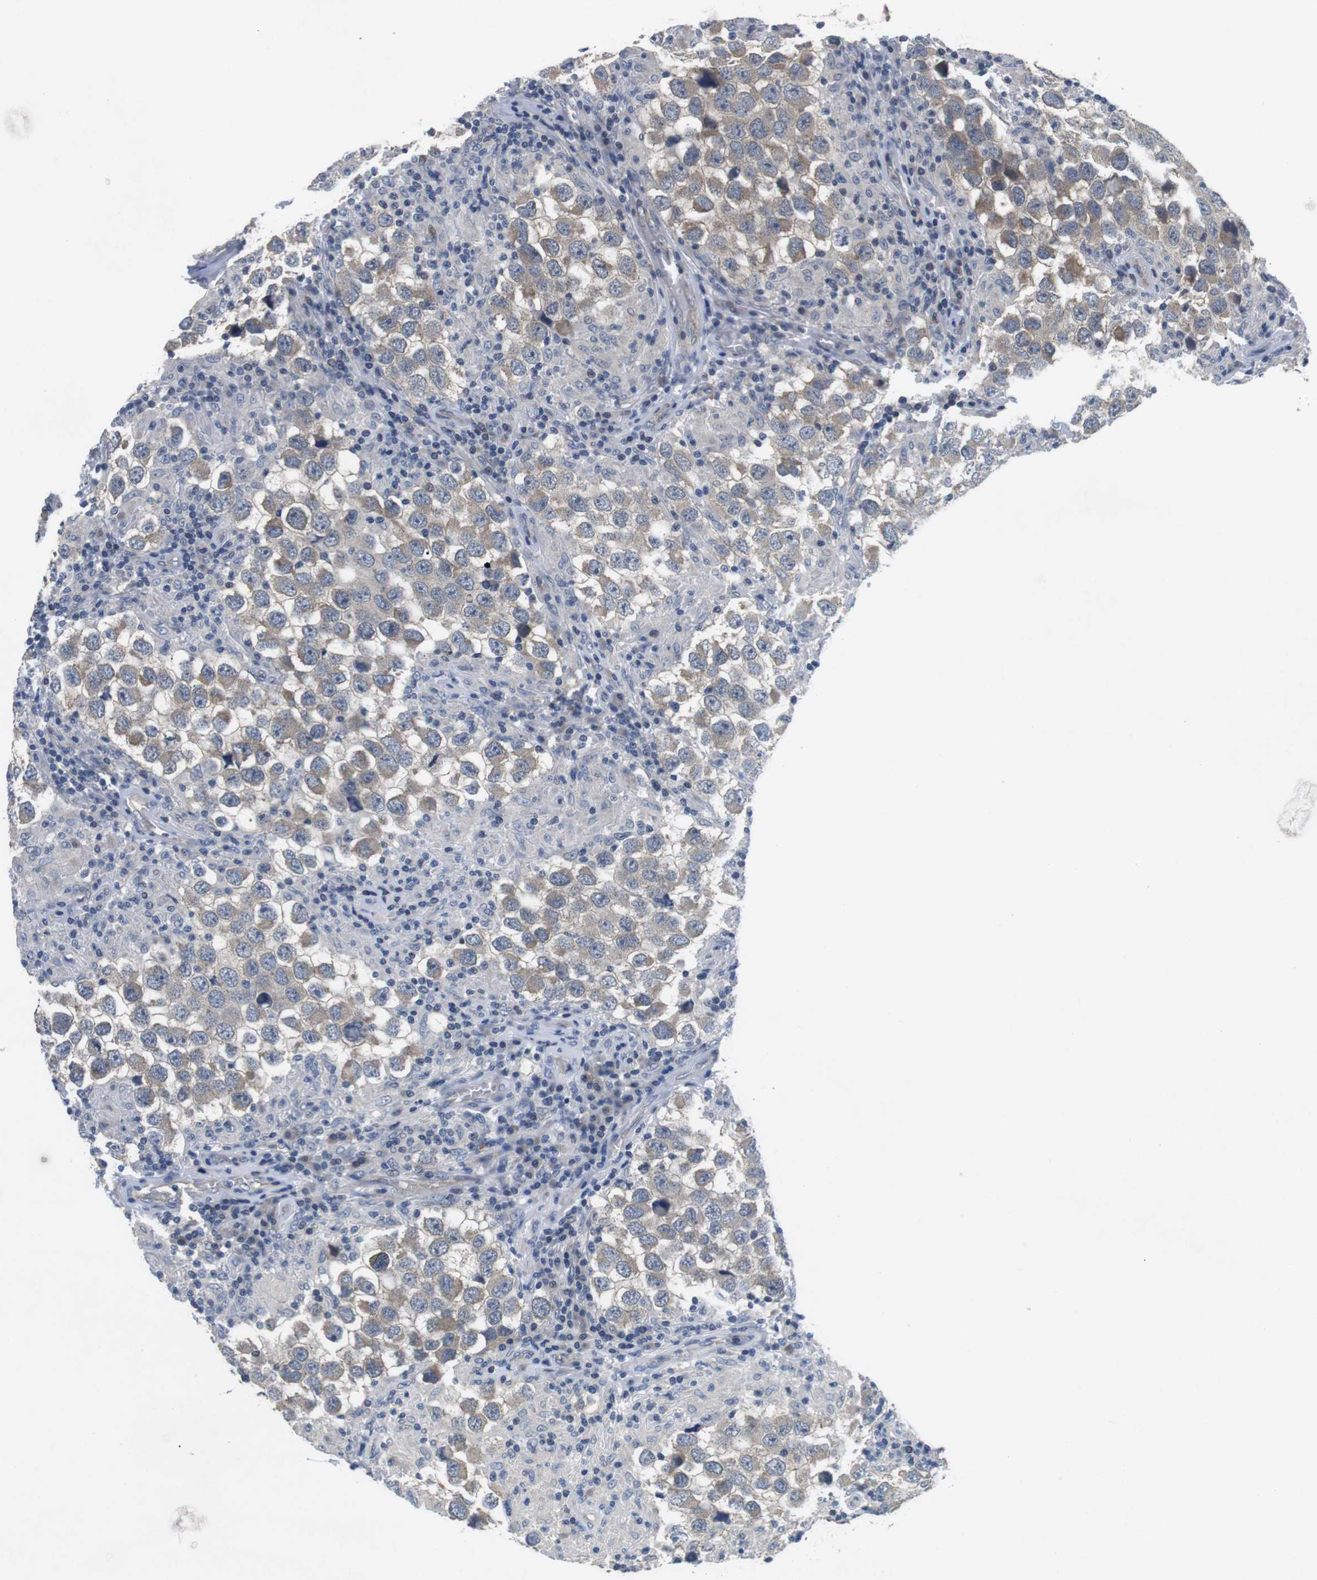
{"staining": {"intensity": "weak", "quantity": ">75%", "location": "cytoplasmic/membranous"}, "tissue": "testis cancer", "cell_type": "Tumor cells", "image_type": "cancer", "snomed": [{"axis": "morphology", "description": "Carcinoma, Embryonal, NOS"}, {"axis": "topography", "description": "Testis"}], "caption": "Tumor cells demonstrate weak cytoplasmic/membranous expression in approximately >75% of cells in embryonal carcinoma (testis). (IHC, brightfield microscopy, high magnification).", "gene": "NECTIN1", "patient": {"sex": "male", "age": 21}}